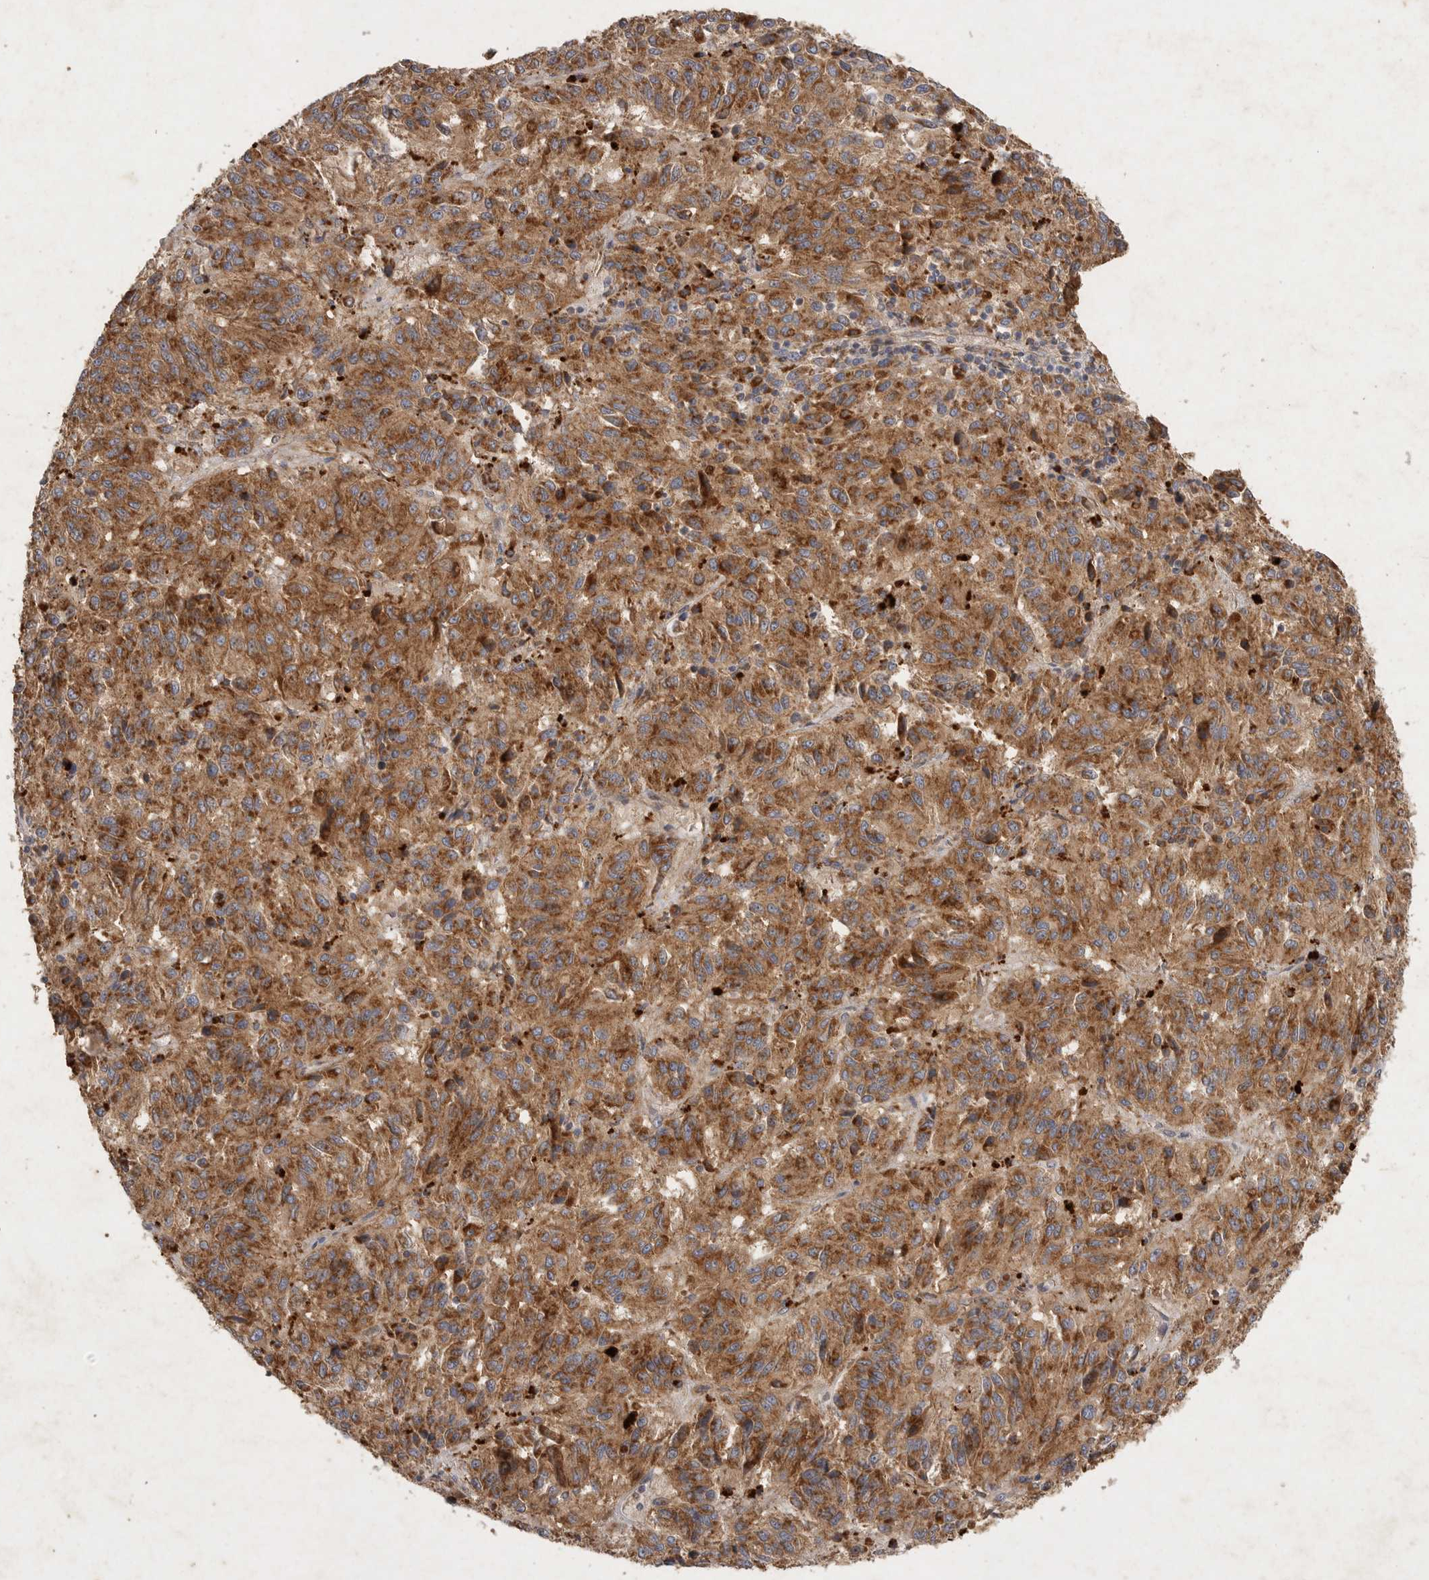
{"staining": {"intensity": "moderate", "quantity": ">75%", "location": "cytoplasmic/membranous"}, "tissue": "melanoma", "cell_type": "Tumor cells", "image_type": "cancer", "snomed": [{"axis": "morphology", "description": "Malignant melanoma, Metastatic site"}, {"axis": "topography", "description": "Lung"}], "caption": "Protein expression analysis of human melanoma reveals moderate cytoplasmic/membranous staining in approximately >75% of tumor cells.", "gene": "MRPL41", "patient": {"sex": "male", "age": 64}}